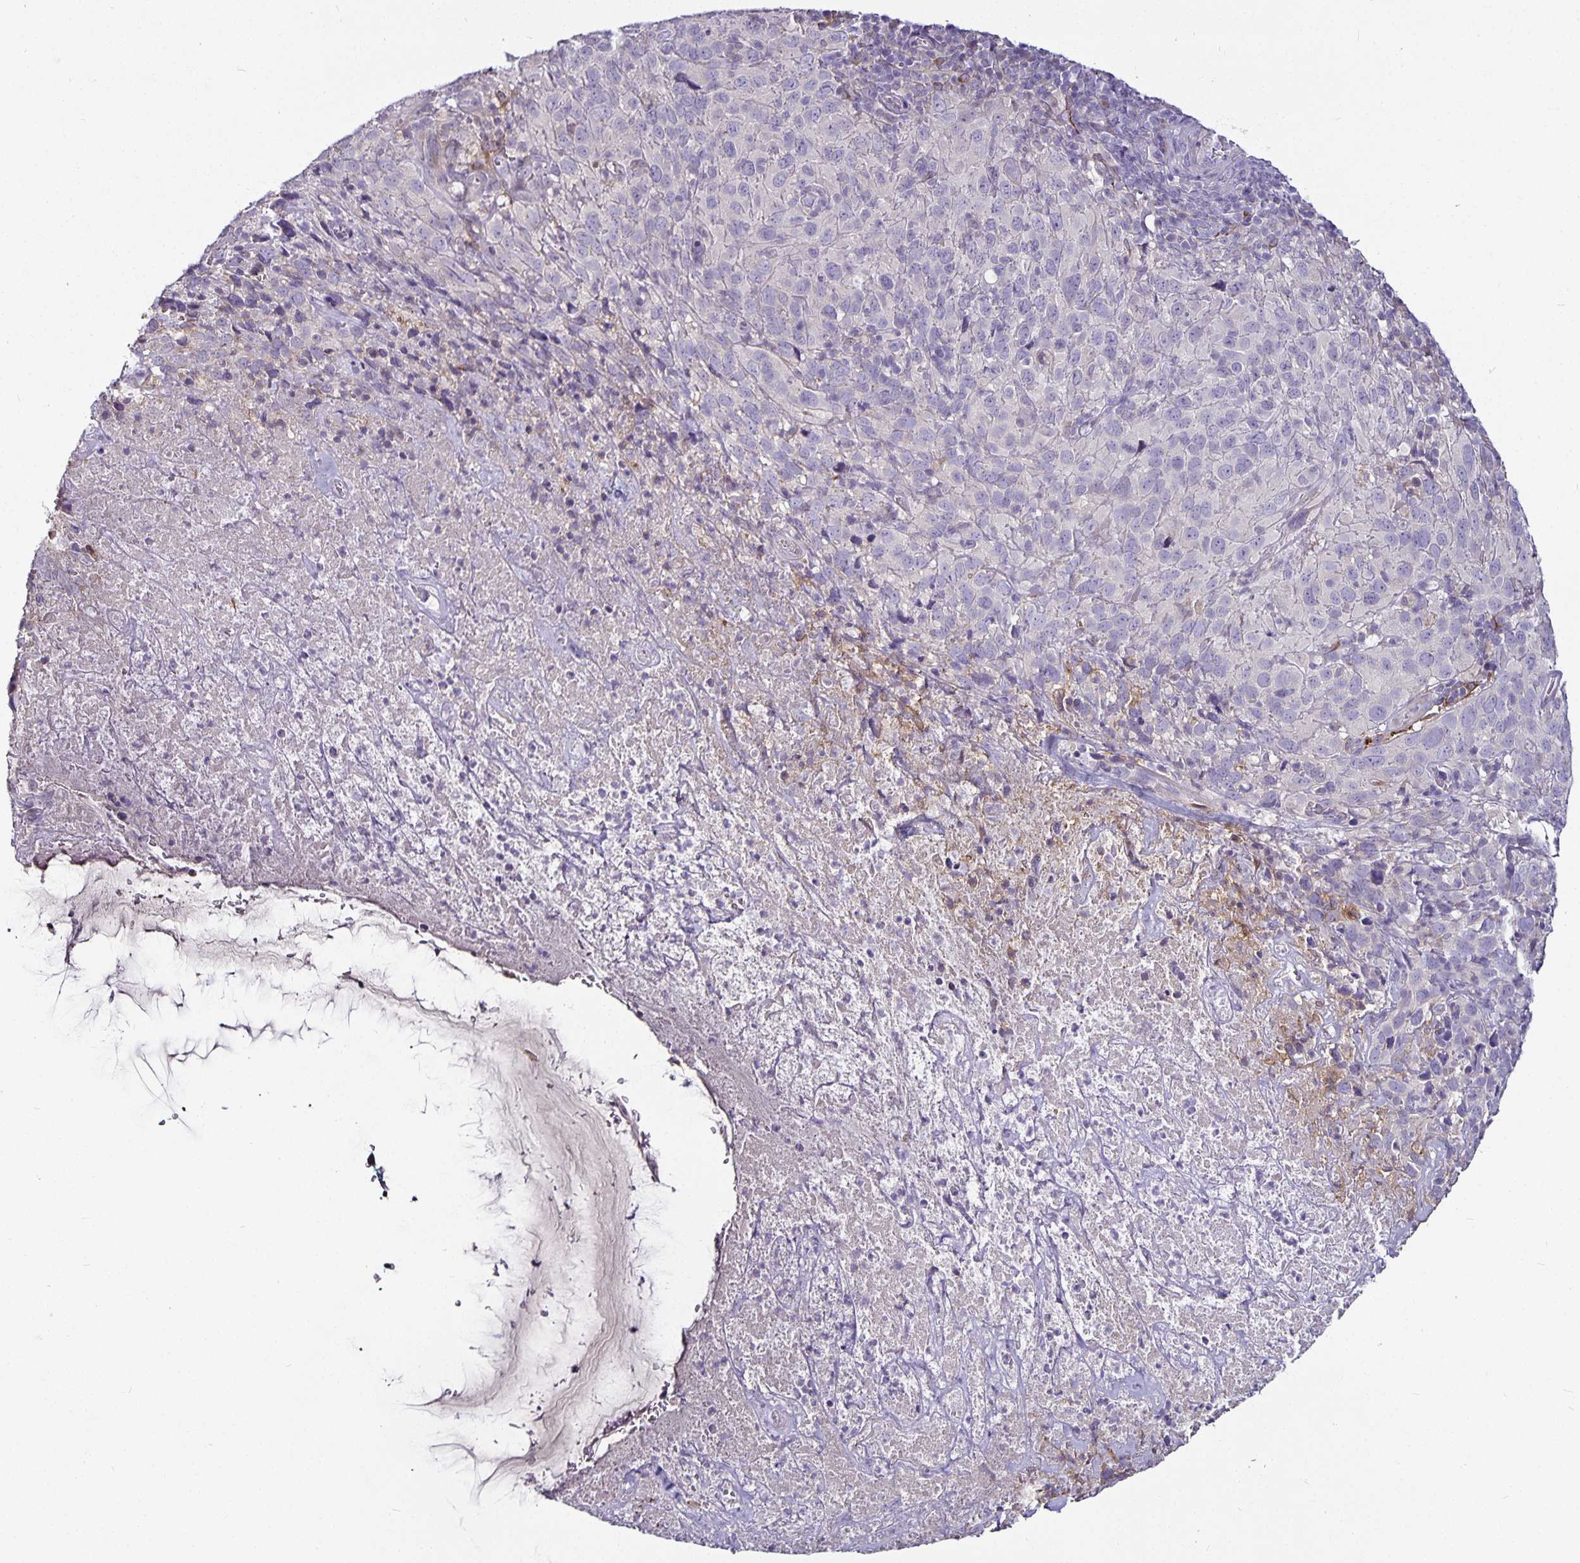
{"staining": {"intensity": "negative", "quantity": "none", "location": "none"}, "tissue": "cervical cancer", "cell_type": "Tumor cells", "image_type": "cancer", "snomed": [{"axis": "morphology", "description": "Squamous cell carcinoma, NOS"}, {"axis": "topography", "description": "Cervix"}], "caption": "Tumor cells are negative for brown protein staining in squamous cell carcinoma (cervical). (DAB immunohistochemistry visualized using brightfield microscopy, high magnification).", "gene": "CA12", "patient": {"sex": "female", "age": 51}}